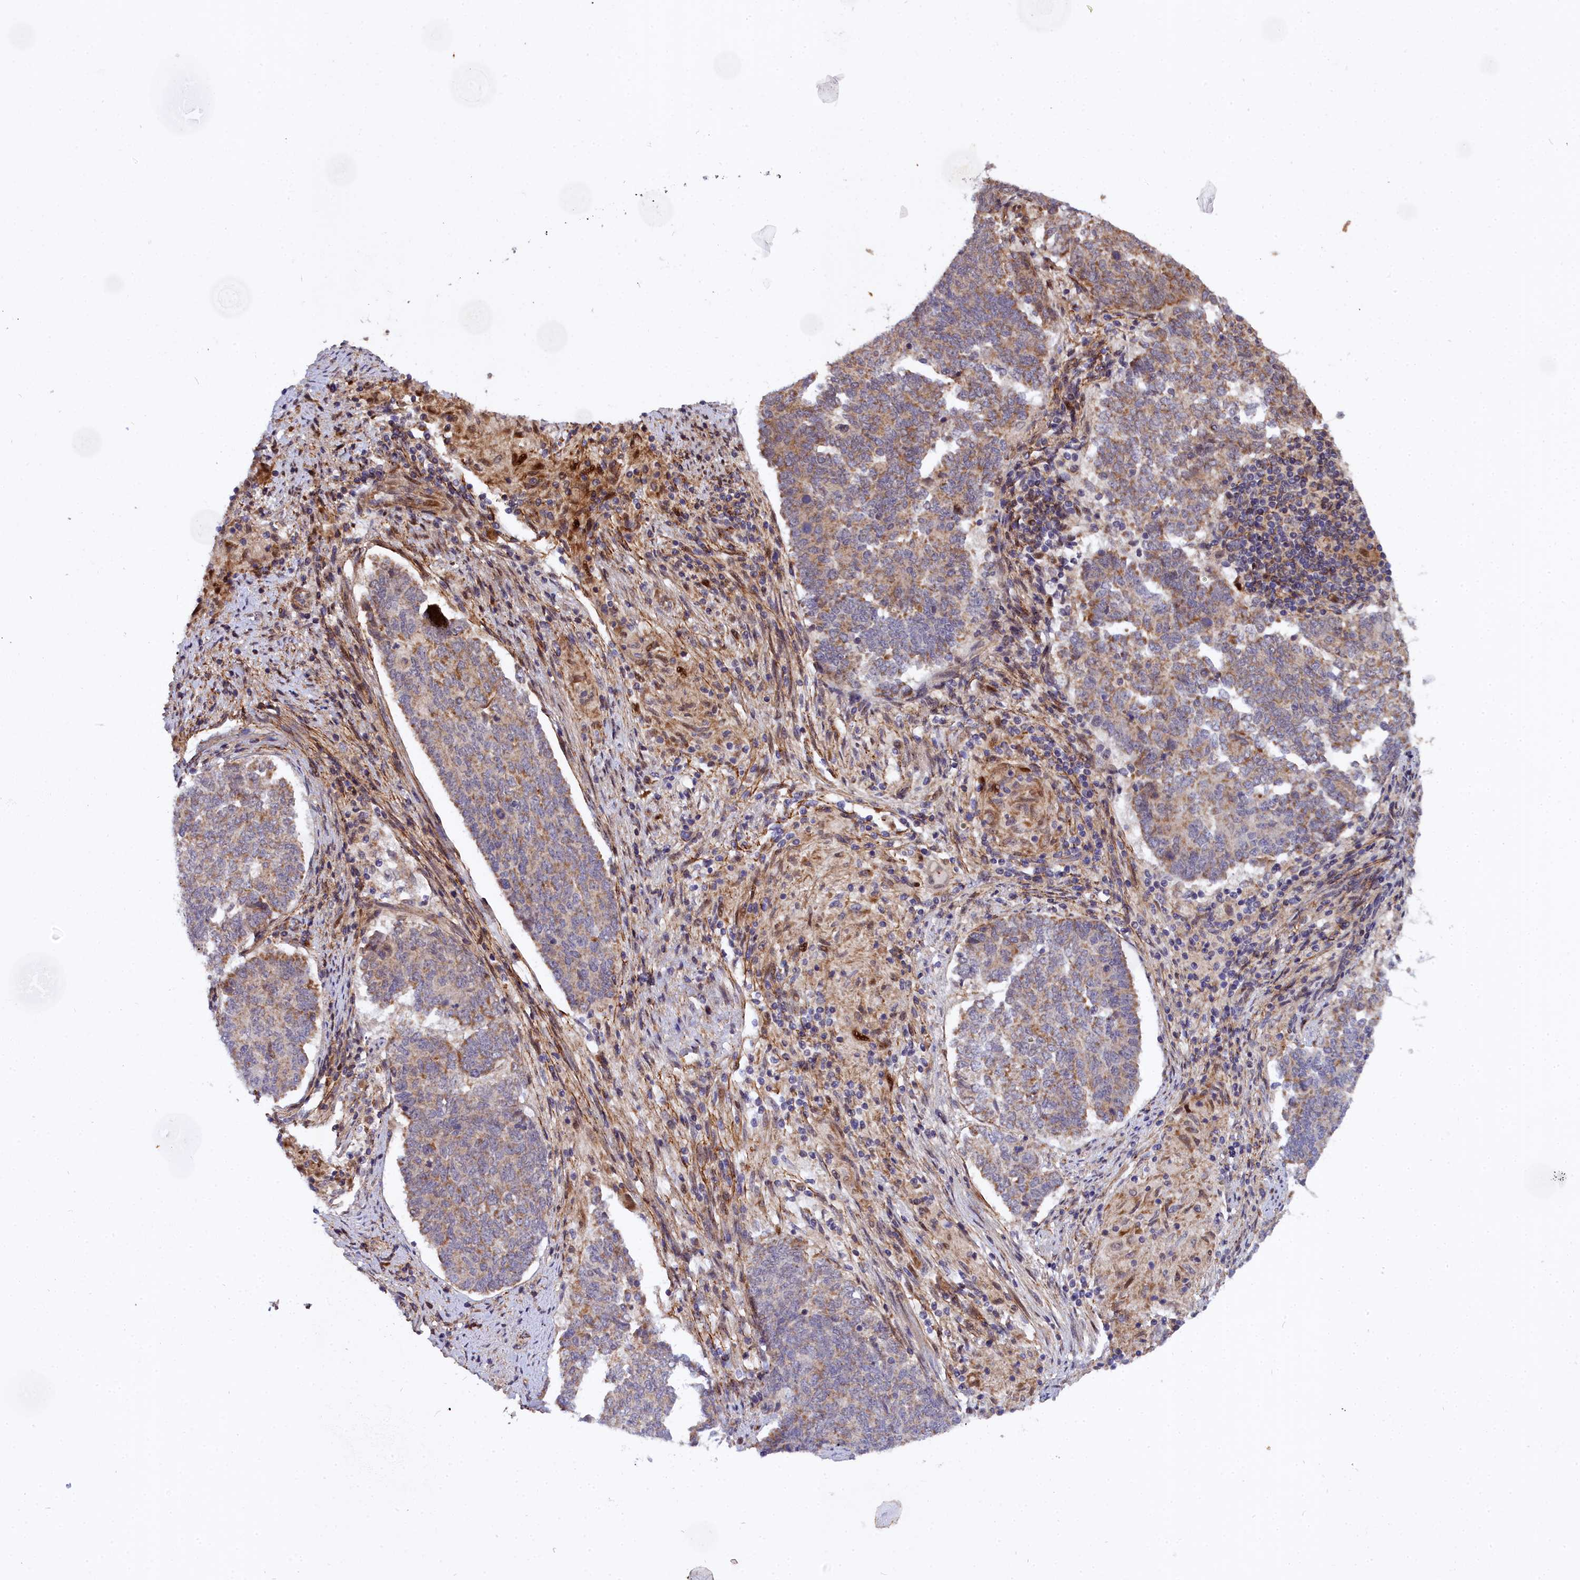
{"staining": {"intensity": "moderate", "quantity": ">75%", "location": "cytoplasmic/membranous"}, "tissue": "endometrial cancer", "cell_type": "Tumor cells", "image_type": "cancer", "snomed": [{"axis": "morphology", "description": "Adenocarcinoma, NOS"}, {"axis": "topography", "description": "Endometrium"}], "caption": "Tumor cells demonstrate medium levels of moderate cytoplasmic/membranous positivity in about >75% of cells in adenocarcinoma (endometrial). Immunohistochemistry (ihc) stains the protein of interest in brown and the nuclei are stained blue.", "gene": "MRPS11", "patient": {"sex": "female", "age": 80}}